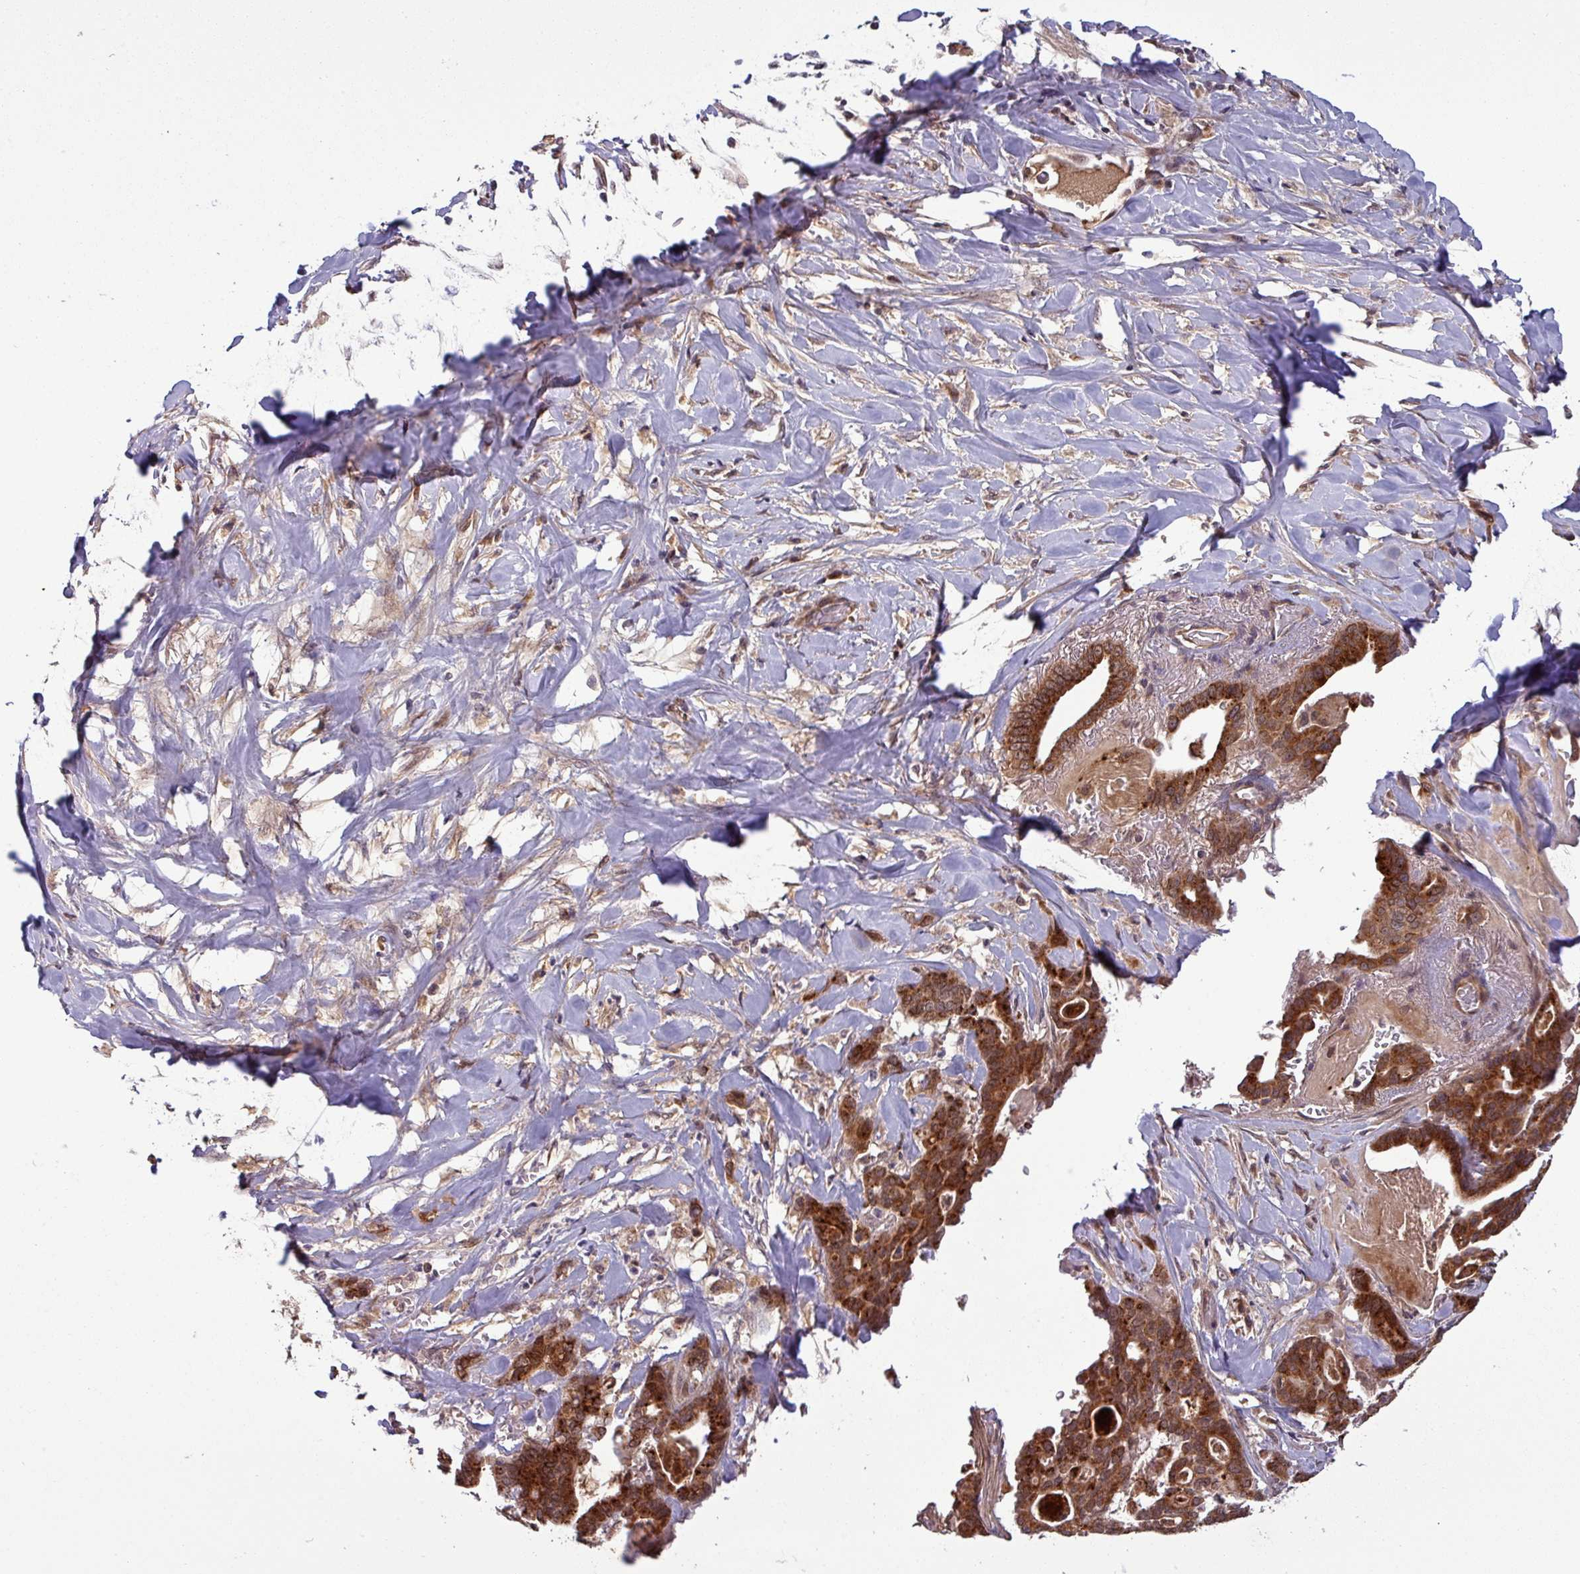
{"staining": {"intensity": "strong", "quantity": ">75%", "location": "cytoplasmic/membranous"}, "tissue": "pancreatic cancer", "cell_type": "Tumor cells", "image_type": "cancer", "snomed": [{"axis": "morphology", "description": "Adenocarcinoma, NOS"}, {"axis": "topography", "description": "Pancreas"}], "caption": "Immunohistochemical staining of pancreatic cancer (adenocarcinoma) shows strong cytoplasmic/membranous protein staining in about >75% of tumor cells. The staining is performed using DAB (3,3'-diaminobenzidine) brown chromogen to label protein expression. The nuclei are counter-stained blue using hematoxylin.", "gene": "PUS1", "patient": {"sex": "male", "age": 63}}